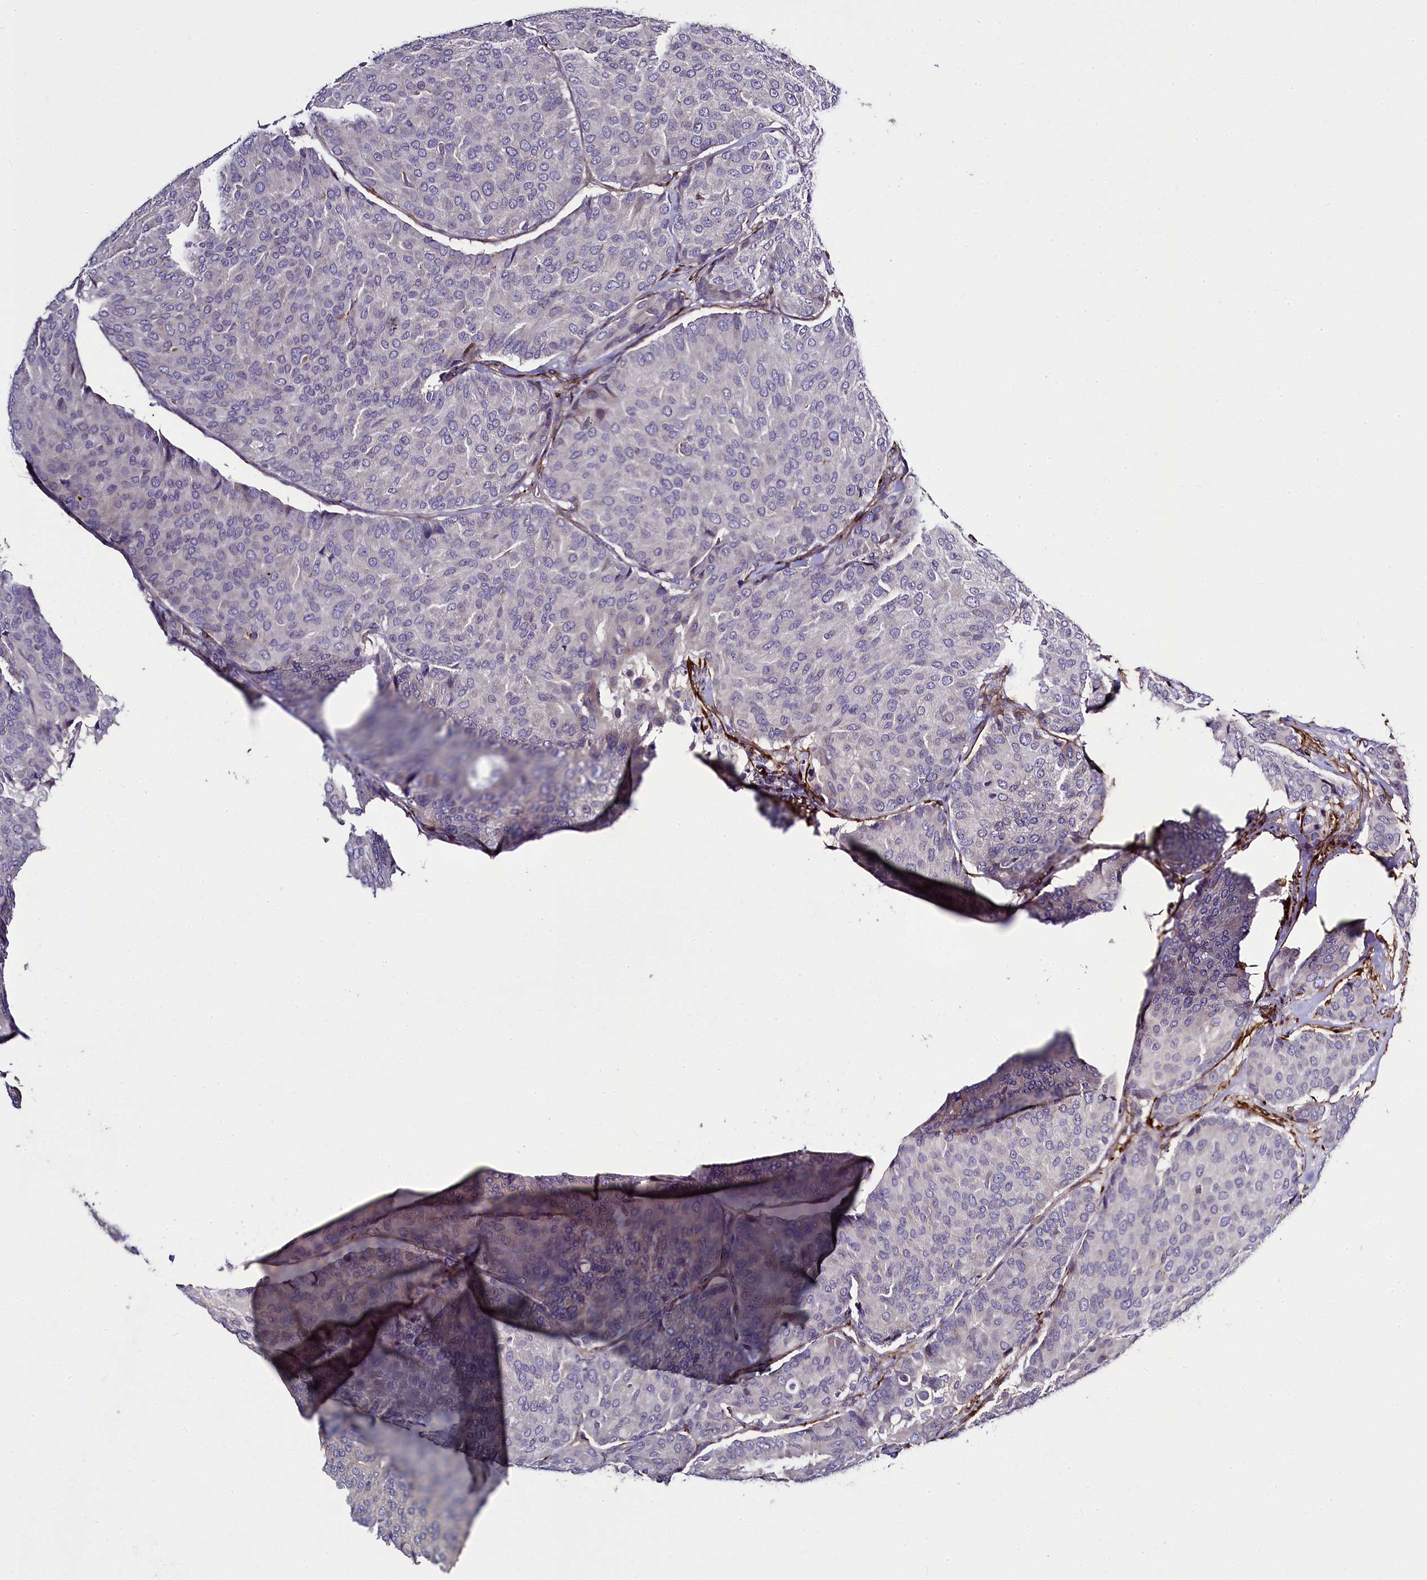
{"staining": {"intensity": "negative", "quantity": "none", "location": "none"}, "tissue": "breast cancer", "cell_type": "Tumor cells", "image_type": "cancer", "snomed": [{"axis": "morphology", "description": "Duct carcinoma"}, {"axis": "topography", "description": "Breast"}], "caption": "Tumor cells show no significant protein expression in breast infiltrating ductal carcinoma. Nuclei are stained in blue.", "gene": "MRC2", "patient": {"sex": "female", "age": 75}}